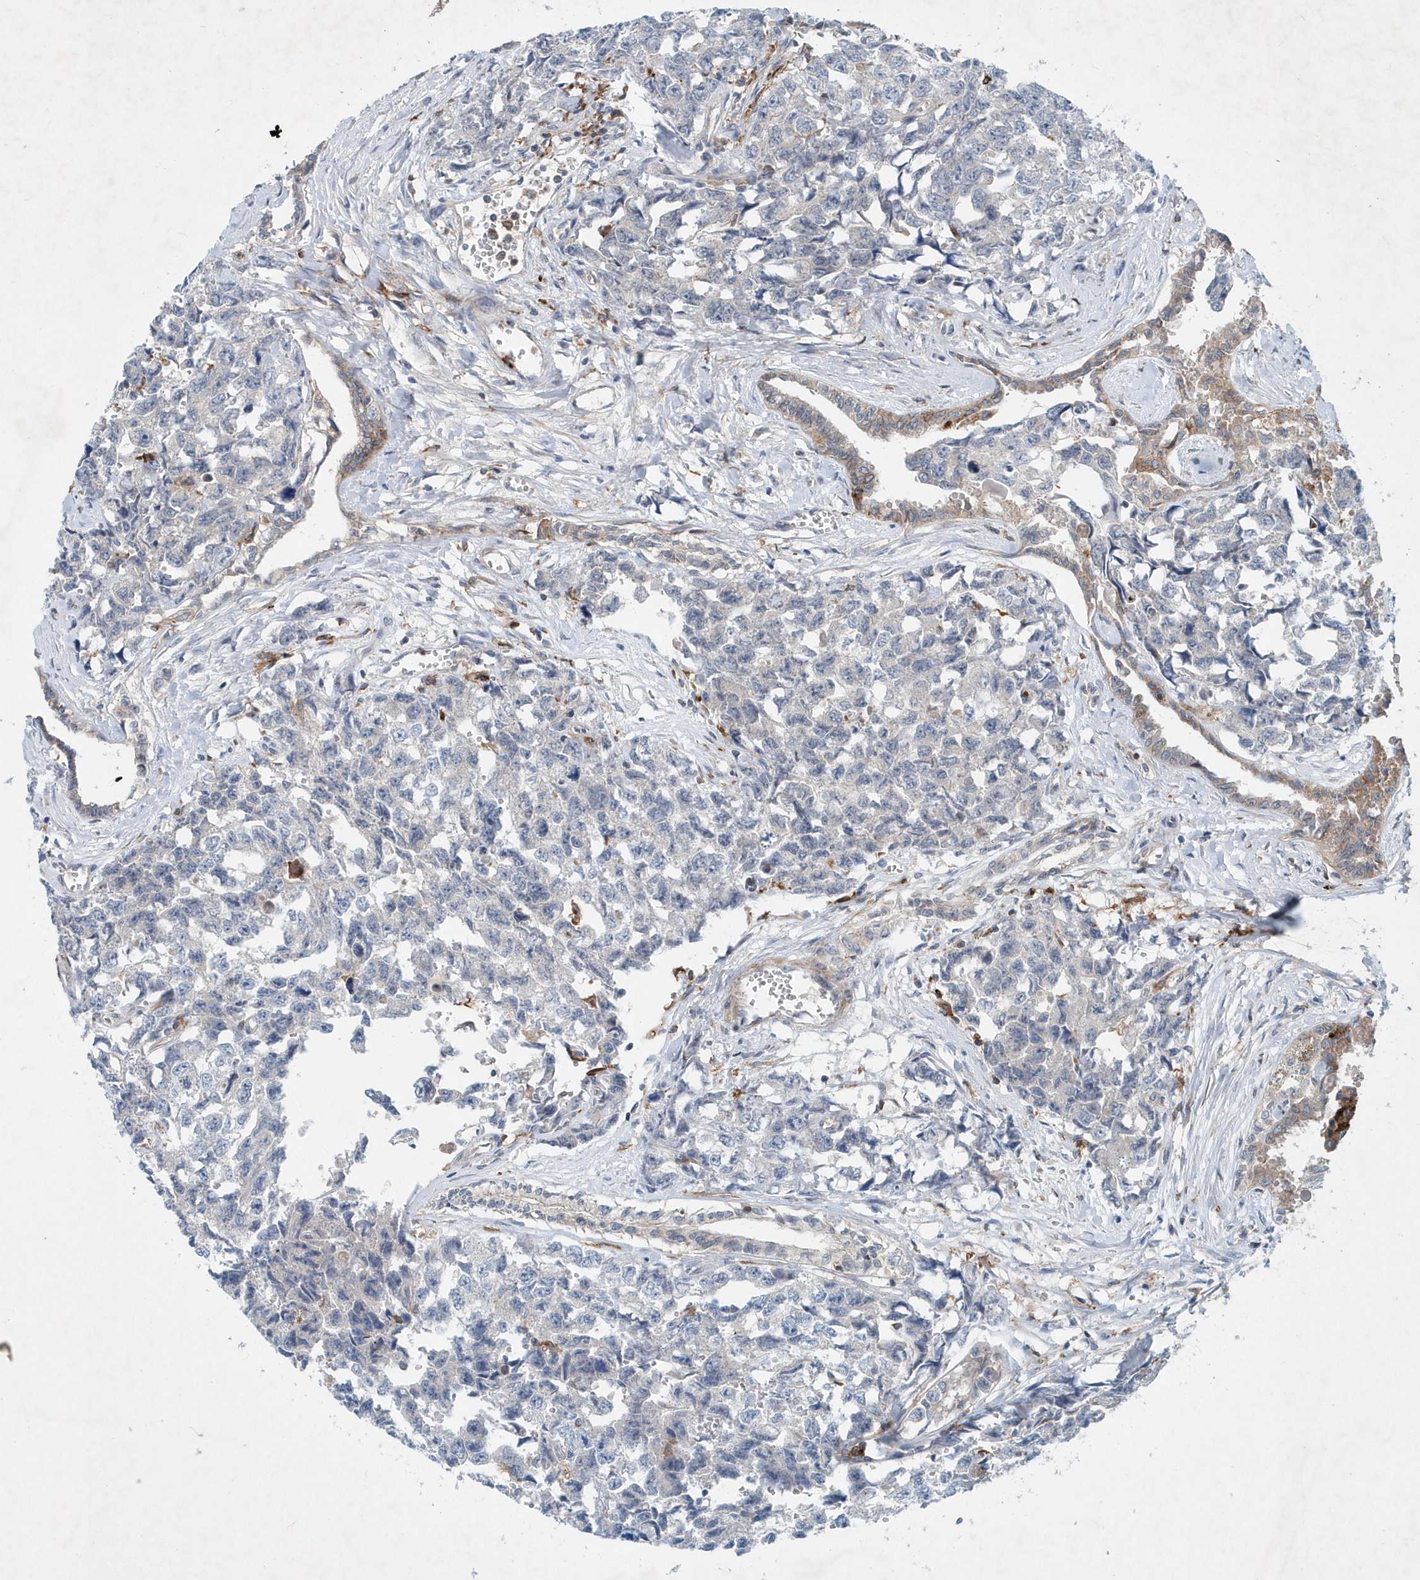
{"staining": {"intensity": "negative", "quantity": "none", "location": "none"}, "tissue": "testis cancer", "cell_type": "Tumor cells", "image_type": "cancer", "snomed": [{"axis": "morphology", "description": "Carcinoma, Embryonal, NOS"}, {"axis": "topography", "description": "Testis"}], "caption": "An immunohistochemistry (IHC) micrograph of embryonal carcinoma (testis) is shown. There is no staining in tumor cells of embryonal carcinoma (testis).", "gene": "P2RY10", "patient": {"sex": "male", "age": 31}}